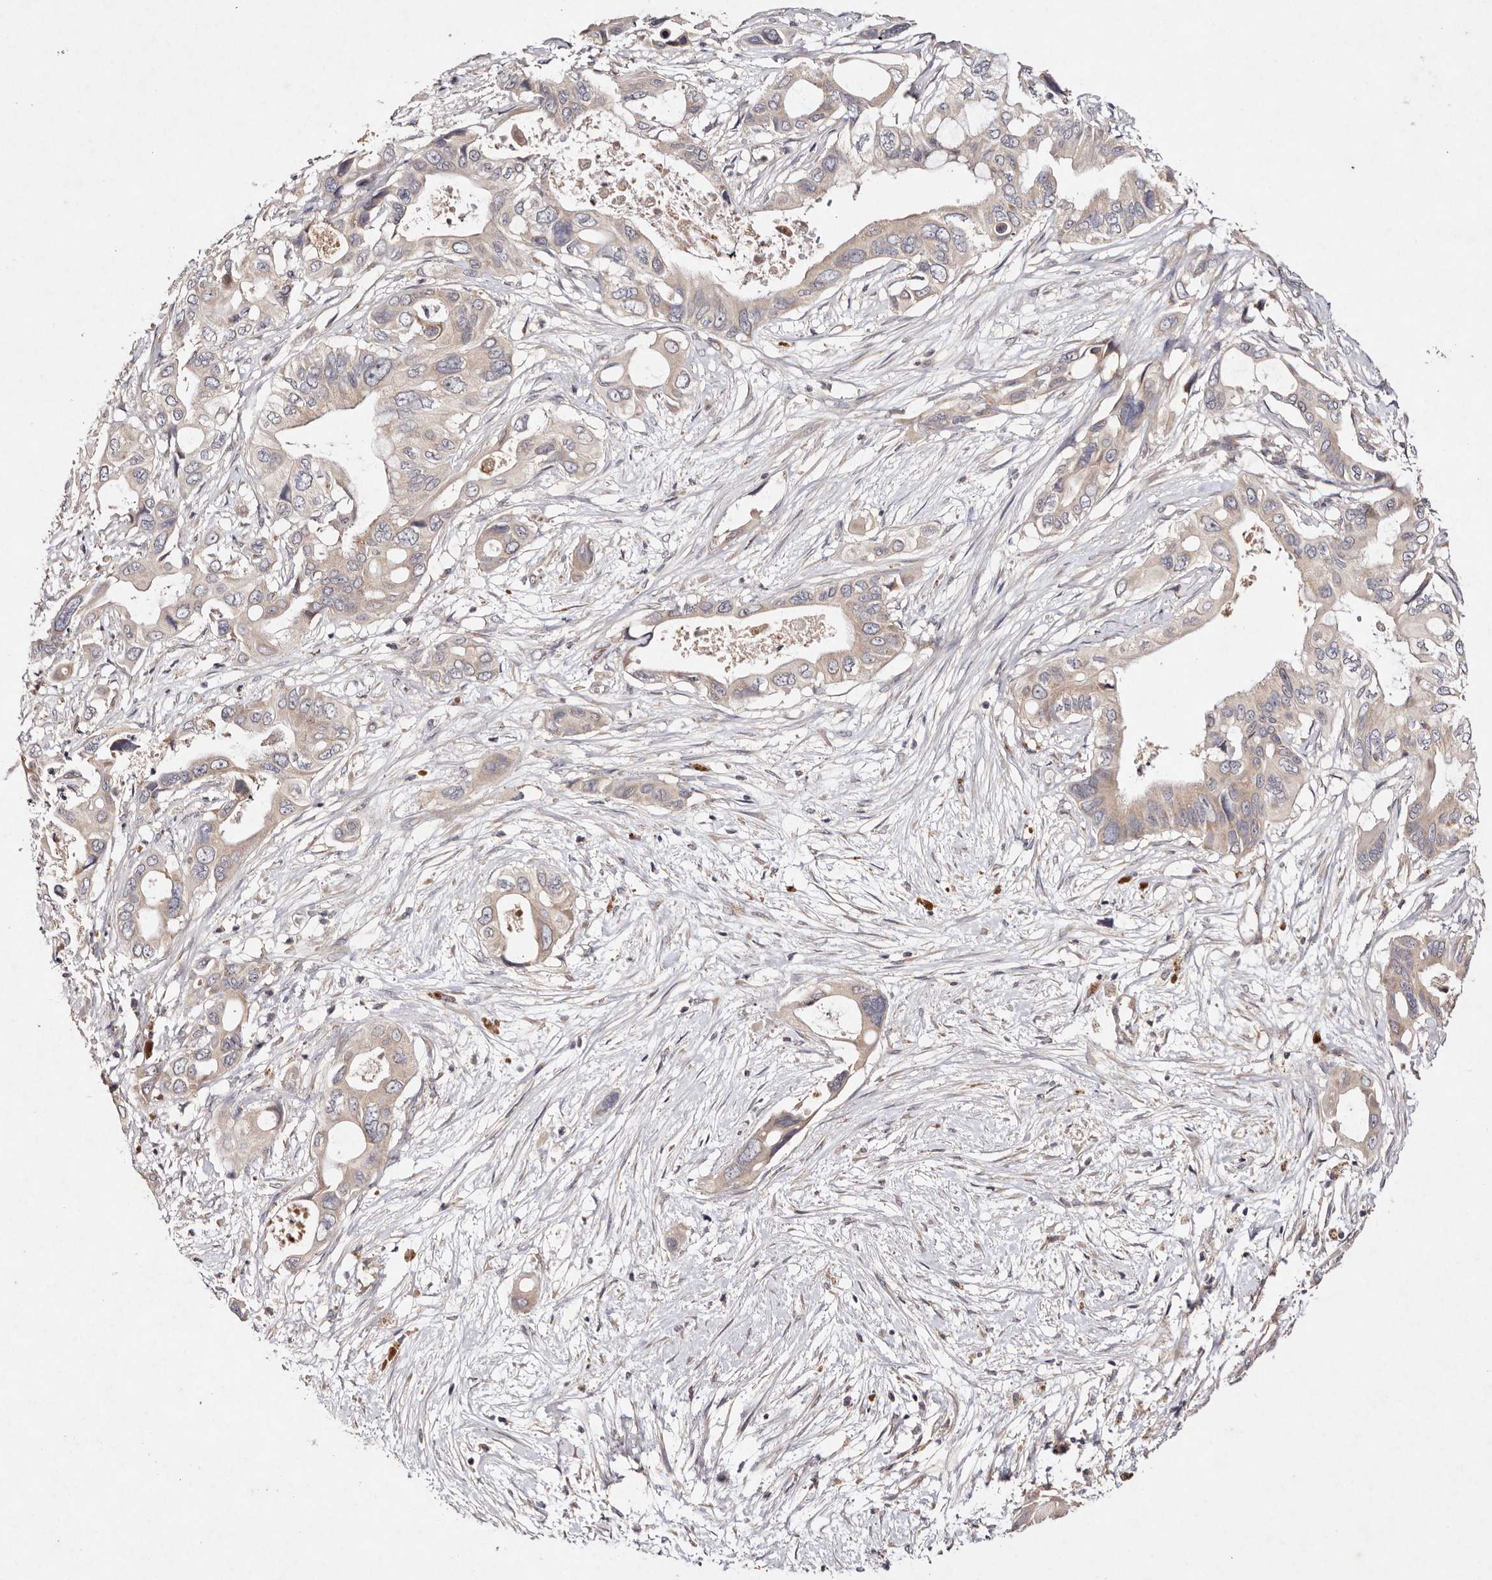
{"staining": {"intensity": "weak", "quantity": "<25%", "location": "cytoplasmic/membranous"}, "tissue": "pancreatic cancer", "cell_type": "Tumor cells", "image_type": "cancer", "snomed": [{"axis": "morphology", "description": "Adenocarcinoma, NOS"}, {"axis": "topography", "description": "Pancreas"}], "caption": "There is no significant expression in tumor cells of pancreatic cancer. (Stains: DAB (3,3'-diaminobenzidine) immunohistochemistry with hematoxylin counter stain, Microscopy: brightfield microscopy at high magnification).", "gene": "TSC2", "patient": {"sex": "male", "age": 66}}